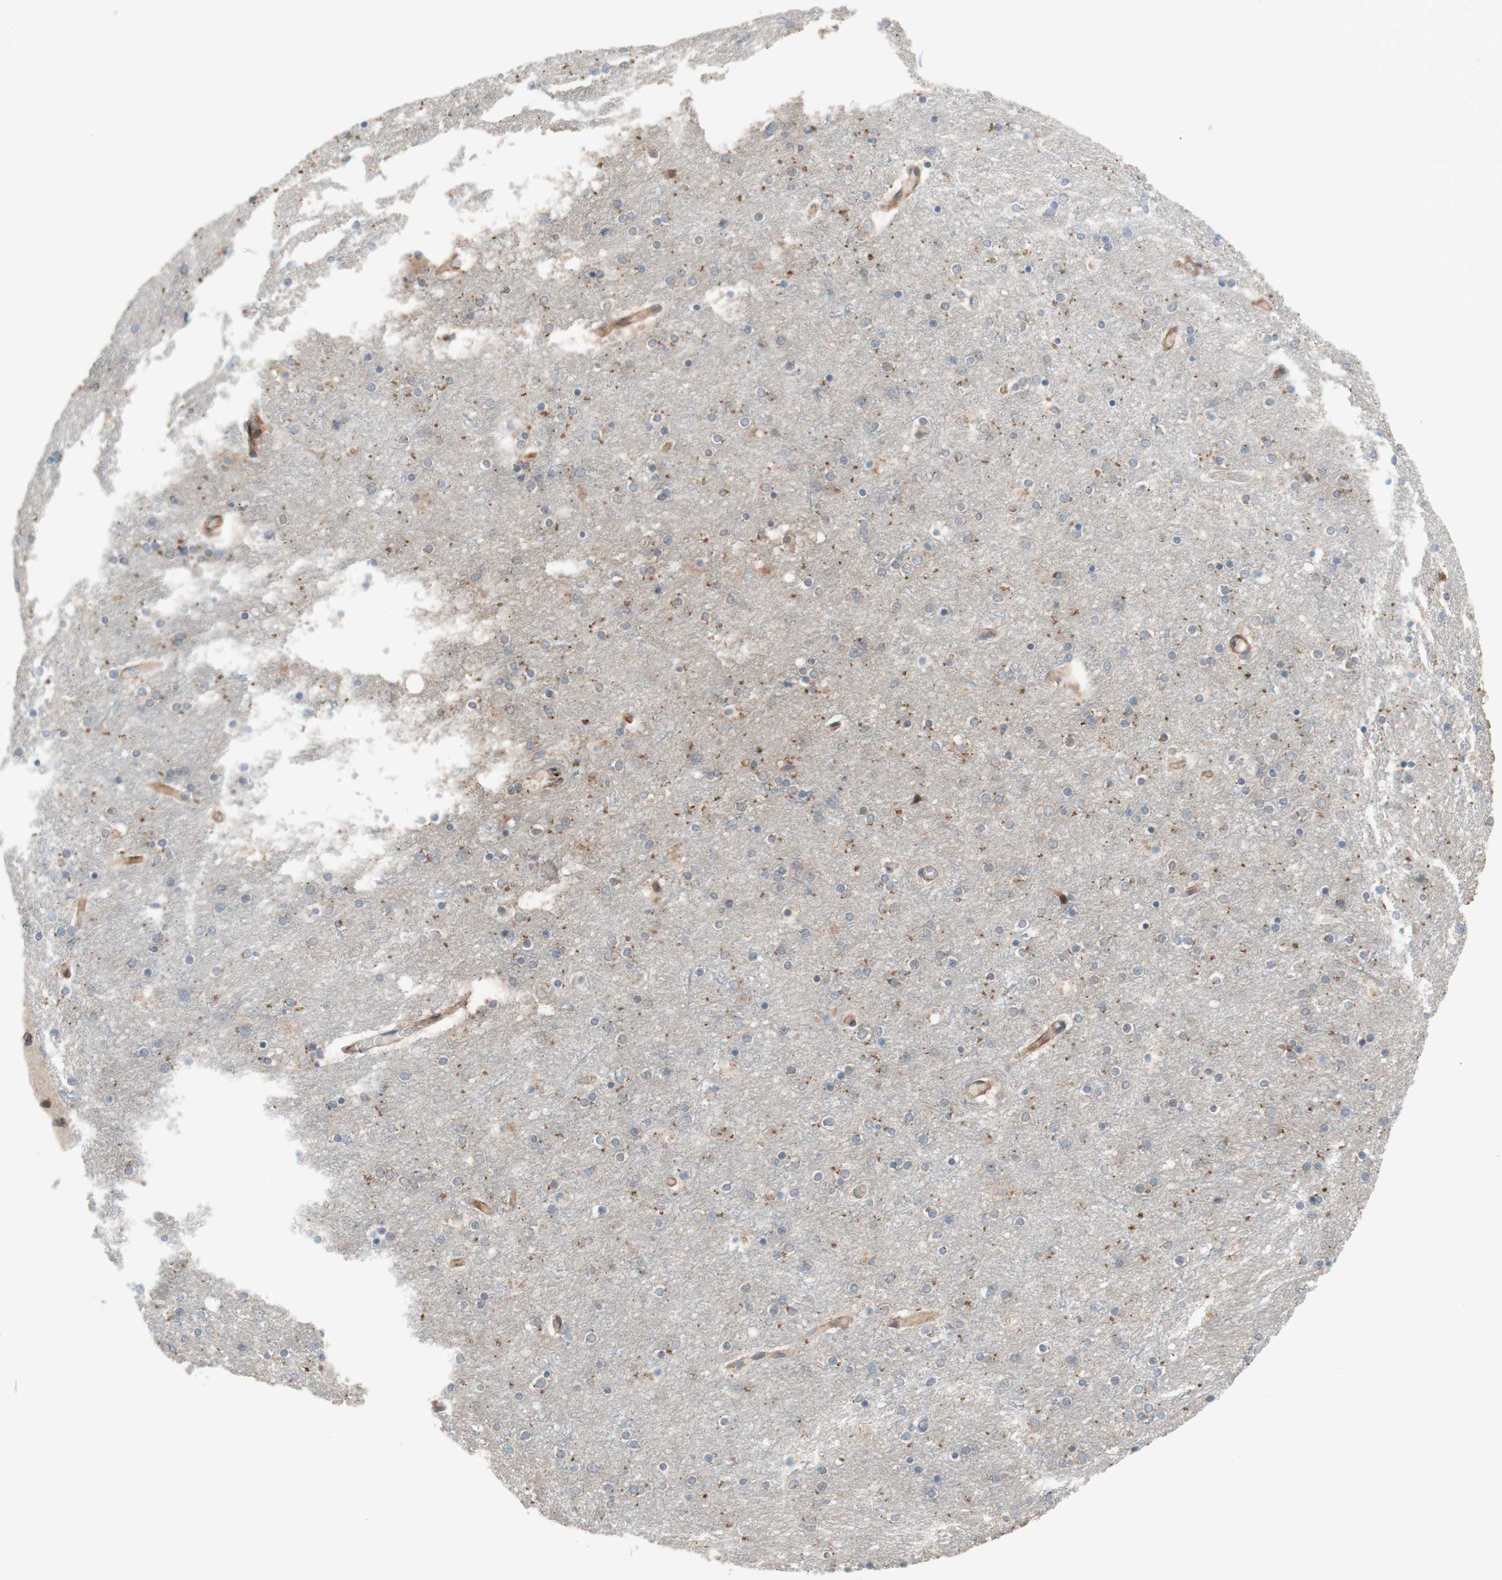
{"staining": {"intensity": "moderate", "quantity": ">75%", "location": "cytoplasmic/membranous"}, "tissue": "cerebral cortex", "cell_type": "Endothelial cells", "image_type": "normal", "snomed": [{"axis": "morphology", "description": "Normal tissue, NOS"}, {"axis": "topography", "description": "Cerebral cortex"}], "caption": "Endothelial cells show medium levels of moderate cytoplasmic/membranous expression in about >75% of cells in unremarkable human cerebral cortex.", "gene": "CCN4", "patient": {"sex": "female", "age": 54}}